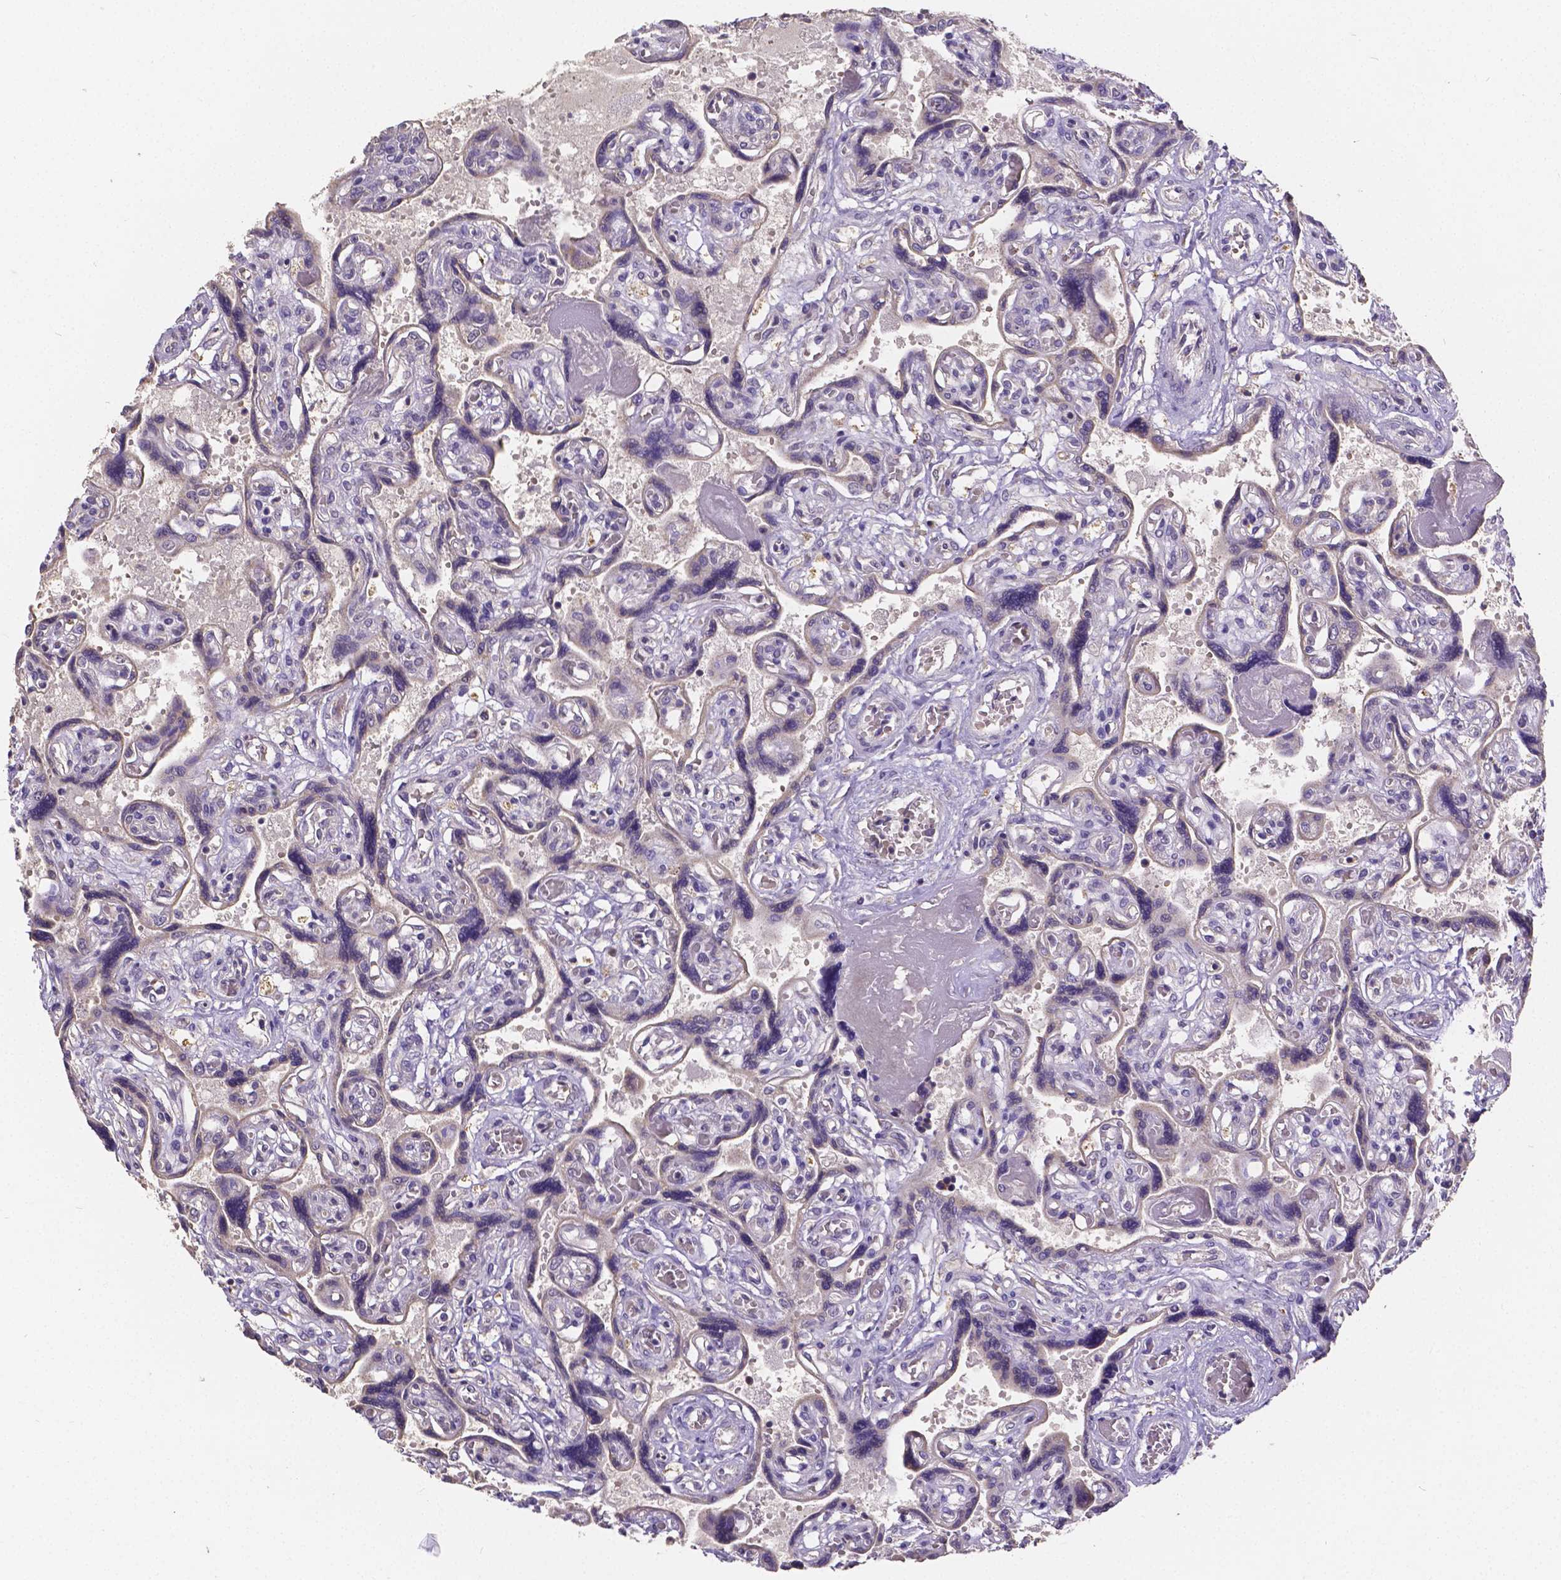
{"staining": {"intensity": "negative", "quantity": "none", "location": "none"}, "tissue": "placenta", "cell_type": "Decidual cells", "image_type": "normal", "snomed": [{"axis": "morphology", "description": "Normal tissue, NOS"}, {"axis": "topography", "description": "Placenta"}], "caption": "A photomicrograph of placenta stained for a protein demonstrates no brown staining in decidual cells.", "gene": "CTNNA2", "patient": {"sex": "female", "age": 32}}